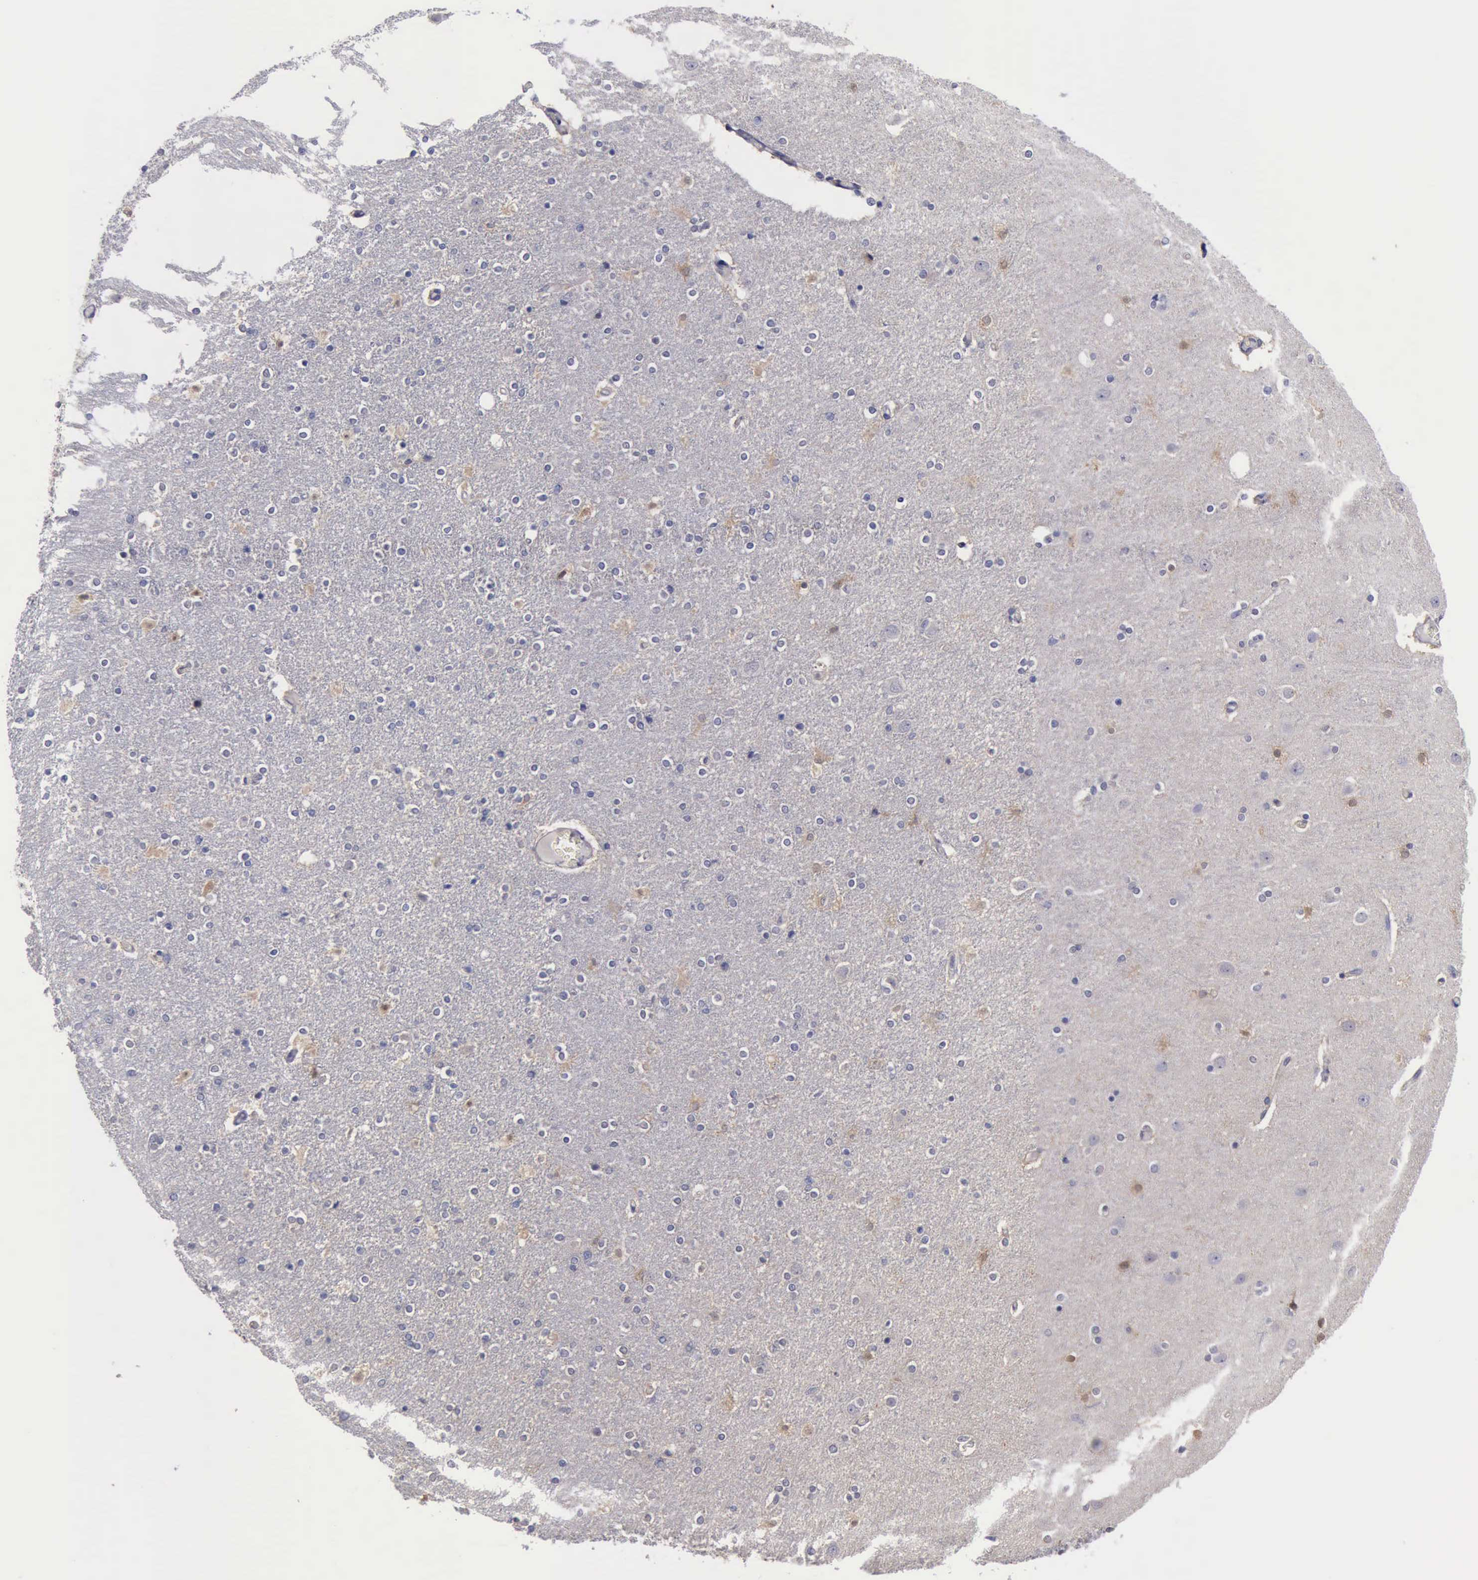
{"staining": {"intensity": "weak", "quantity": "<25%", "location": "cytoplasmic/membranous"}, "tissue": "caudate", "cell_type": "Glial cells", "image_type": "normal", "snomed": [{"axis": "morphology", "description": "Normal tissue, NOS"}, {"axis": "topography", "description": "Lateral ventricle wall"}], "caption": "This is a image of immunohistochemistry (IHC) staining of benign caudate, which shows no staining in glial cells. (Brightfield microscopy of DAB immunohistochemistry (IHC) at high magnification).", "gene": "PHKA1", "patient": {"sex": "female", "age": 54}}